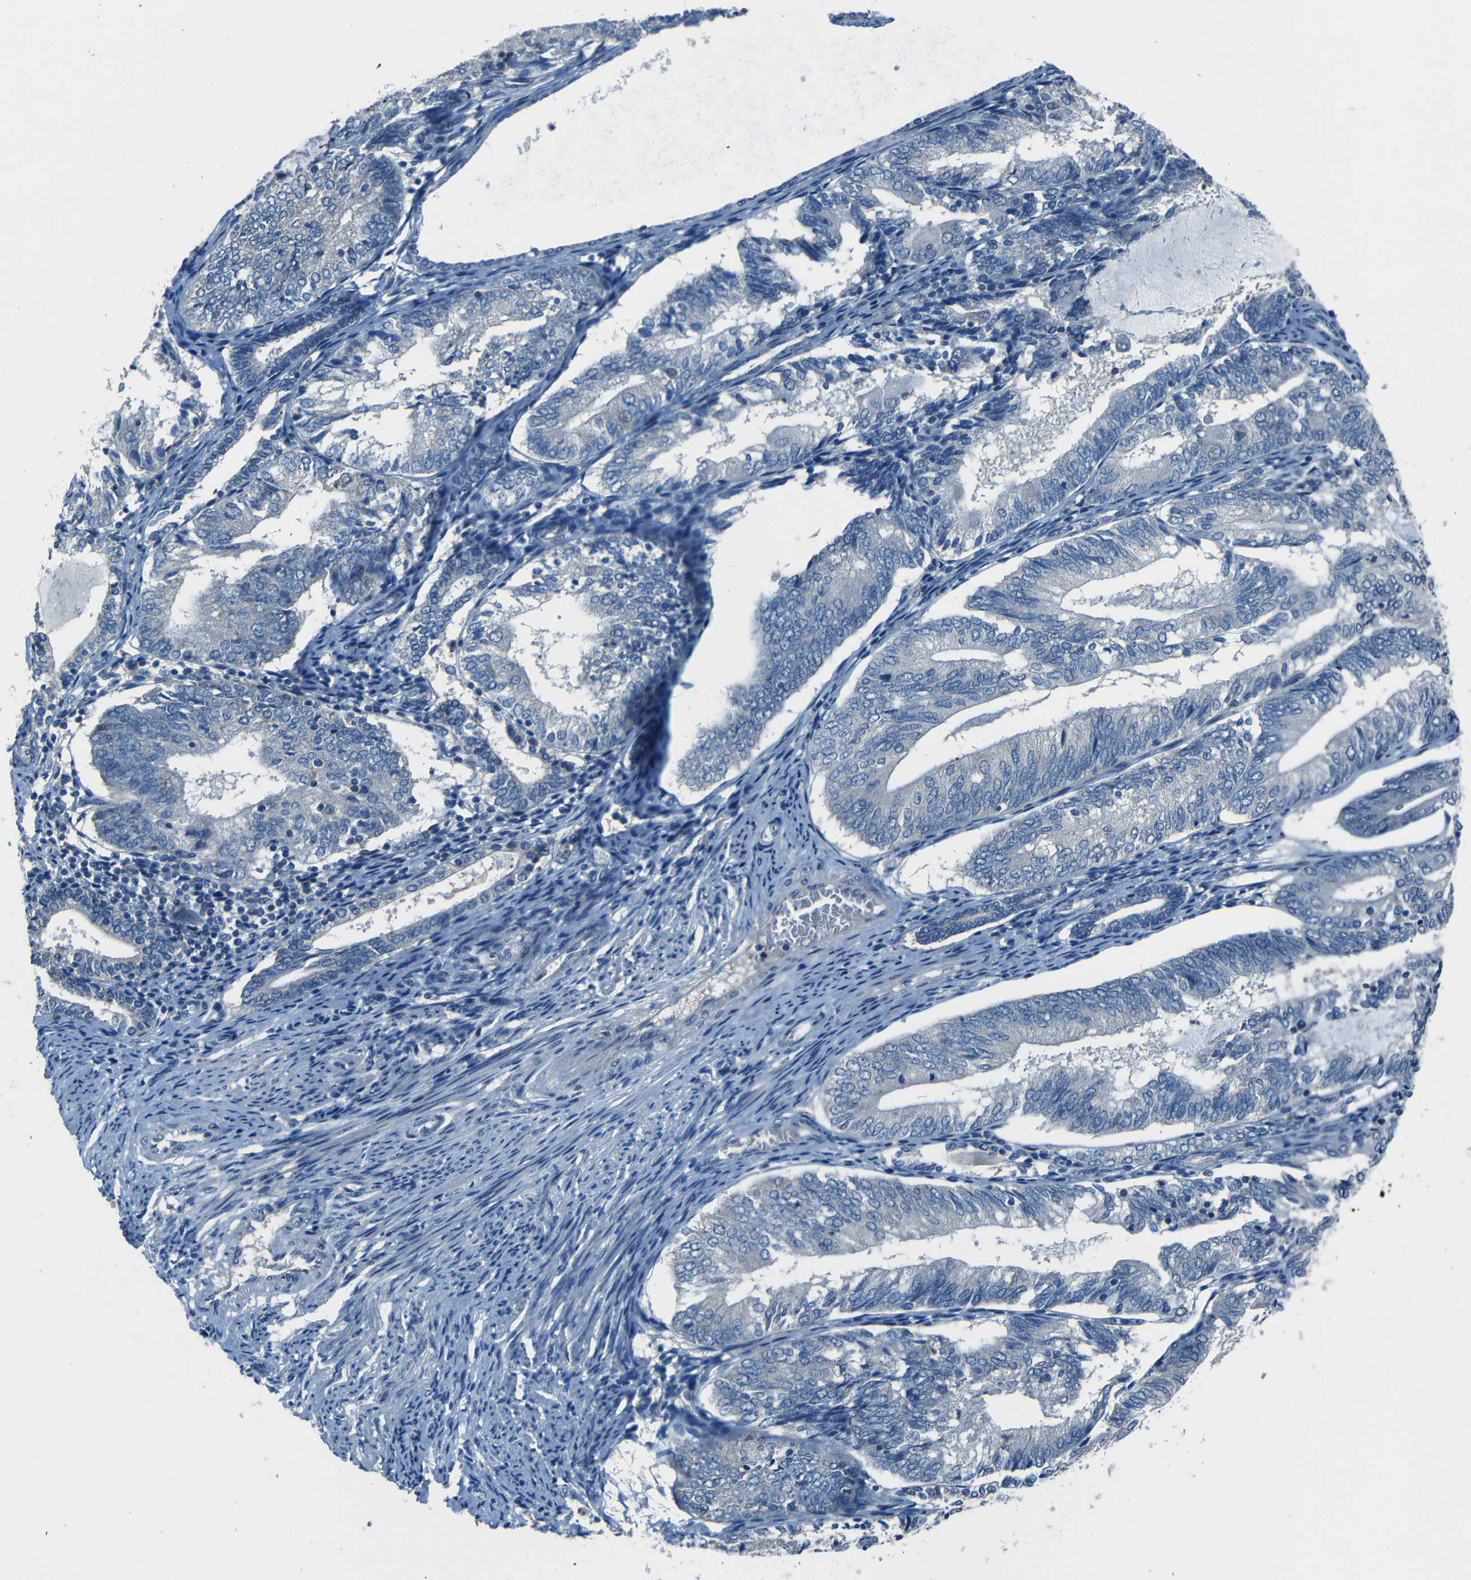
{"staining": {"intensity": "negative", "quantity": "none", "location": "none"}, "tissue": "endometrial cancer", "cell_type": "Tumor cells", "image_type": "cancer", "snomed": [{"axis": "morphology", "description": "Adenocarcinoma, NOS"}, {"axis": "topography", "description": "Endometrium"}], "caption": "Tumor cells are negative for protein expression in human endometrial cancer (adenocarcinoma). The staining was performed using DAB (3,3'-diaminobenzidine) to visualize the protein expression in brown, while the nuclei were stained in blue with hematoxylin (Magnification: 20x).", "gene": "SLA", "patient": {"sex": "female", "age": 81}}